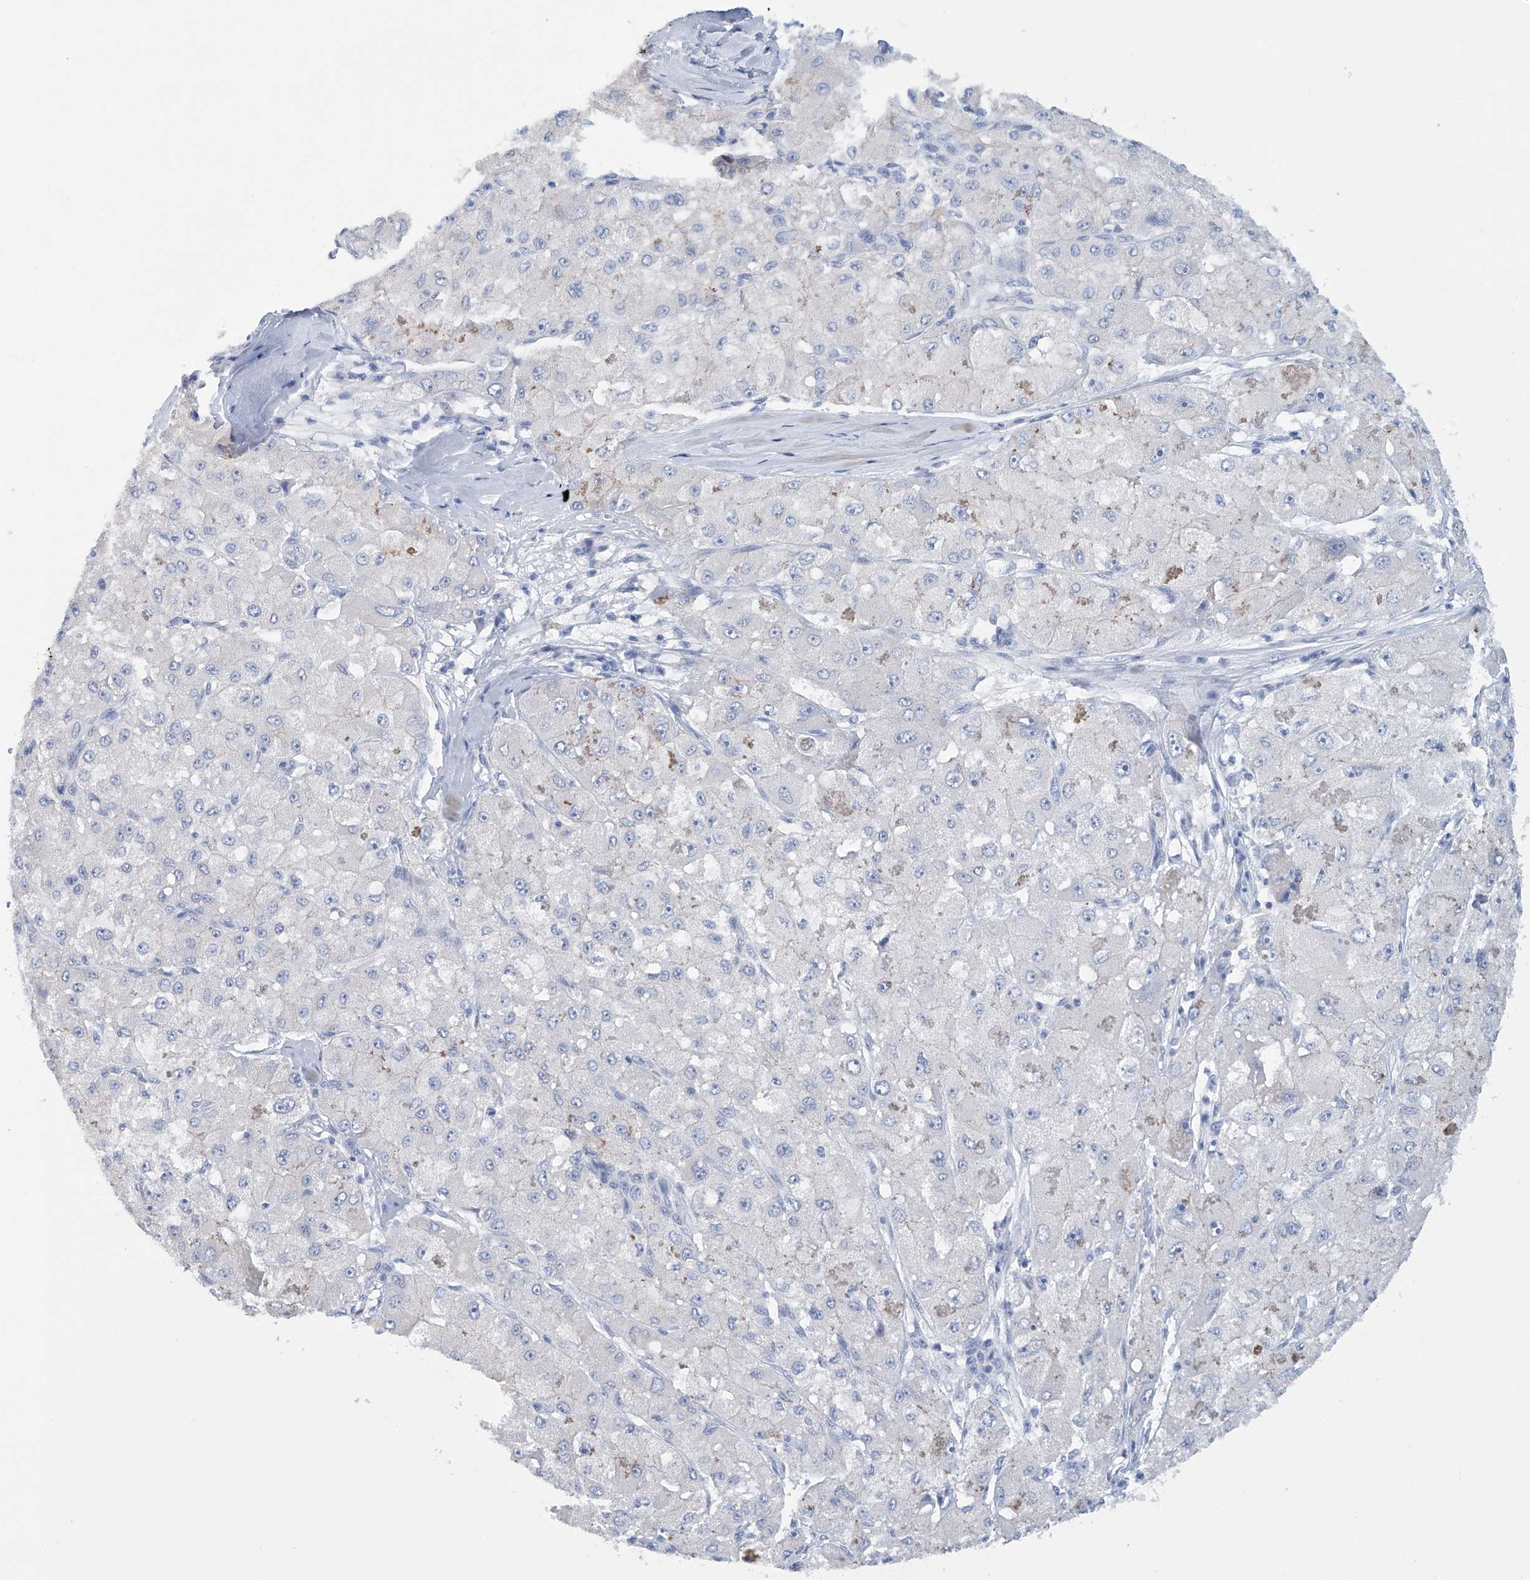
{"staining": {"intensity": "negative", "quantity": "none", "location": "none"}, "tissue": "liver cancer", "cell_type": "Tumor cells", "image_type": "cancer", "snomed": [{"axis": "morphology", "description": "Carcinoma, Hepatocellular, NOS"}, {"axis": "topography", "description": "Liver"}], "caption": "Tumor cells show no significant protein positivity in hepatocellular carcinoma (liver).", "gene": "DSP", "patient": {"sex": "male", "age": 80}}